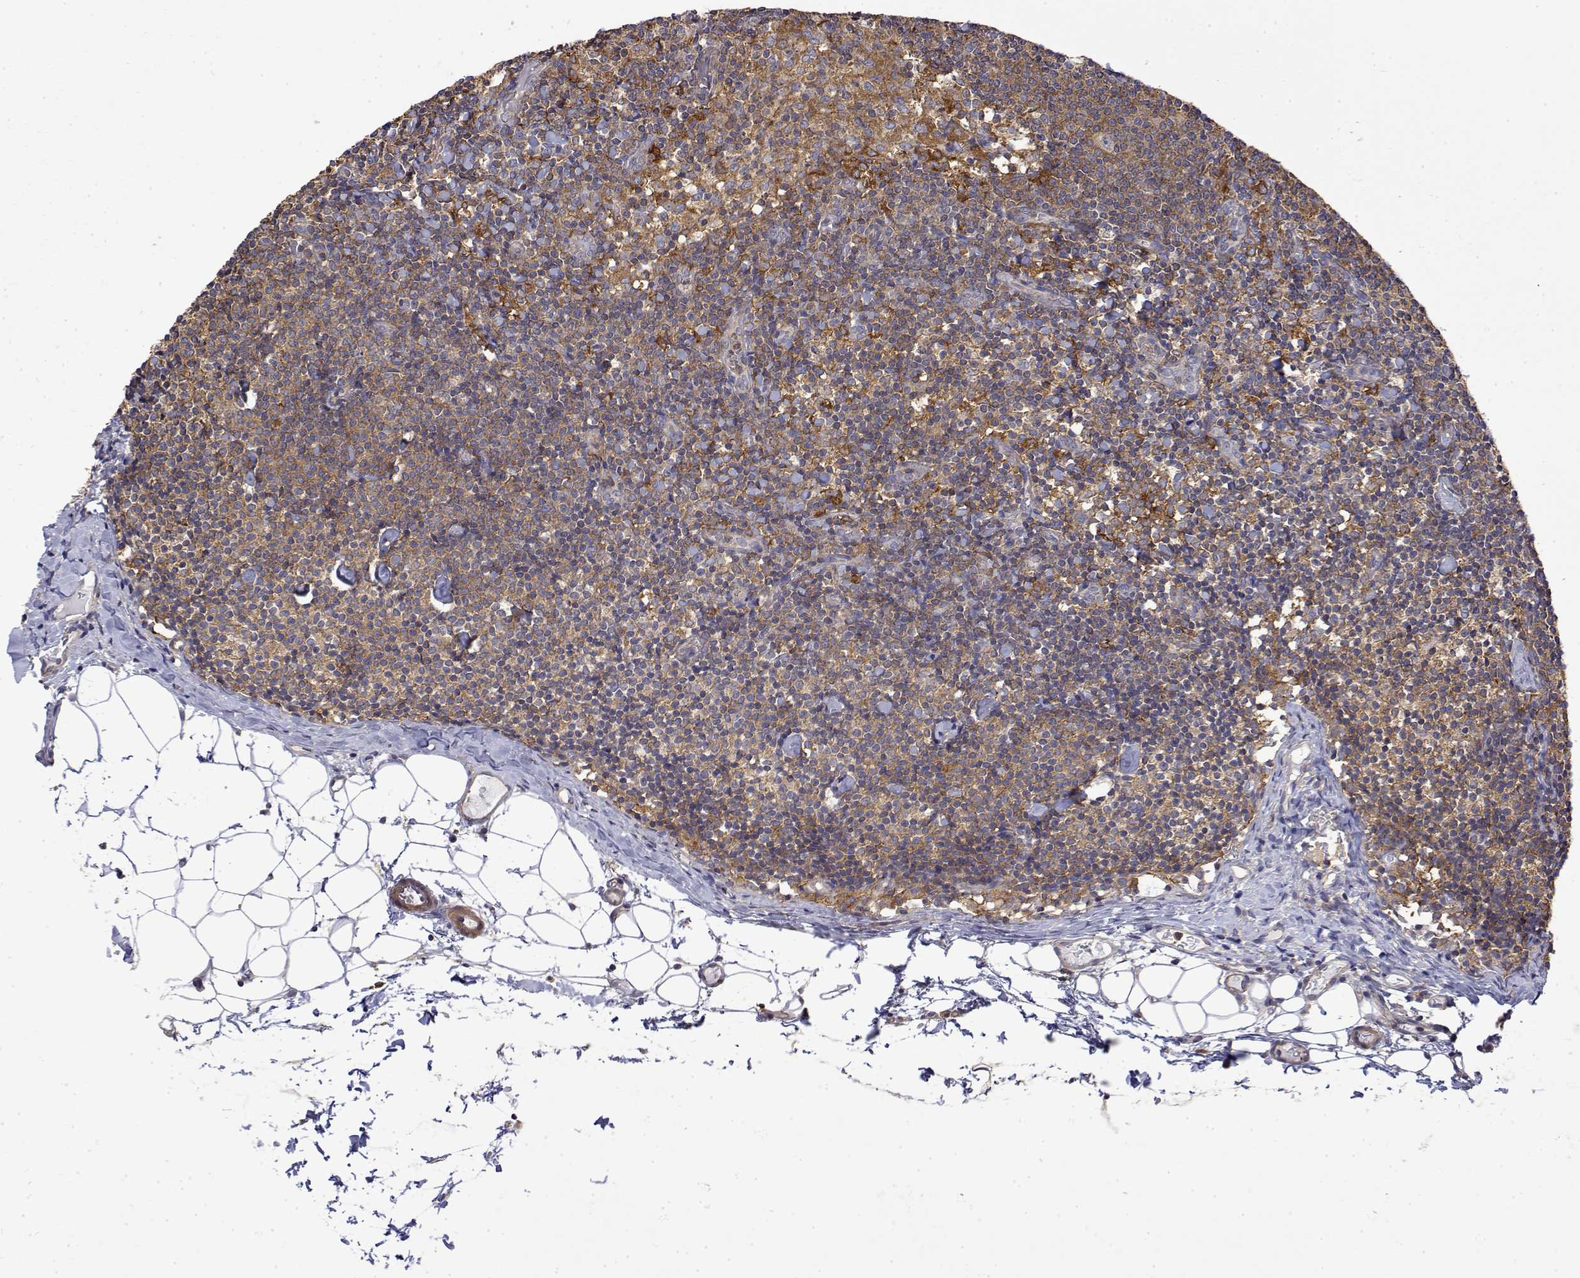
{"staining": {"intensity": "moderate", "quantity": "25%-75%", "location": "cytoplasmic/membranous"}, "tissue": "lymph node", "cell_type": "Germinal center cells", "image_type": "normal", "snomed": [{"axis": "morphology", "description": "Normal tissue, NOS"}, {"axis": "topography", "description": "Lymph node"}], "caption": "Unremarkable lymph node was stained to show a protein in brown. There is medium levels of moderate cytoplasmic/membranous expression in about 25%-75% of germinal center cells. Immunohistochemistry stains the protein in brown and the nuclei are stained blue.", "gene": "PACSIN2", "patient": {"sex": "female", "age": 41}}